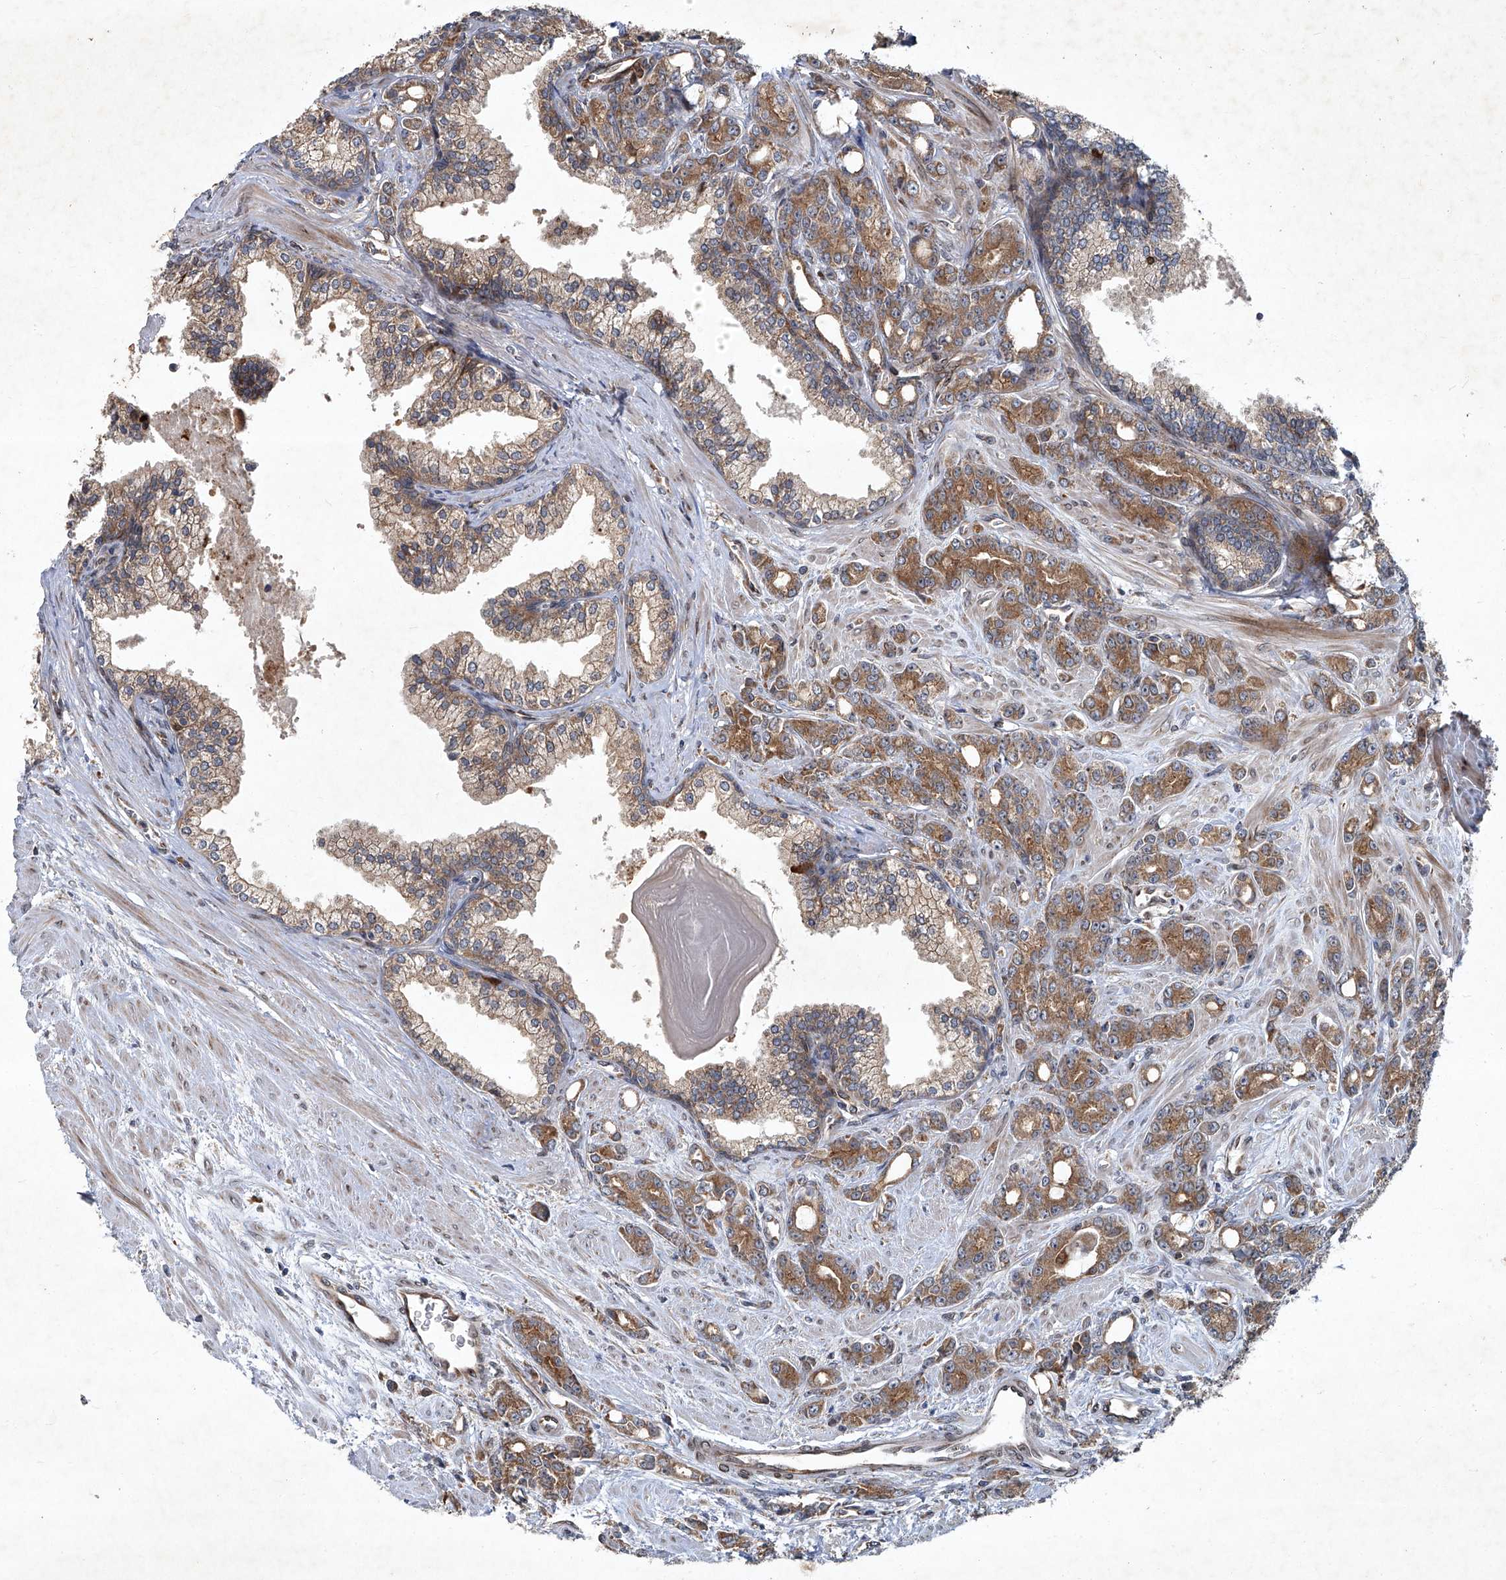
{"staining": {"intensity": "moderate", "quantity": ">75%", "location": "cytoplasmic/membranous"}, "tissue": "prostate cancer", "cell_type": "Tumor cells", "image_type": "cancer", "snomed": [{"axis": "morphology", "description": "Adenocarcinoma, High grade"}, {"axis": "topography", "description": "Prostate"}], "caption": "Human prostate cancer stained with a protein marker reveals moderate staining in tumor cells.", "gene": "GPR132", "patient": {"sex": "male", "age": 62}}